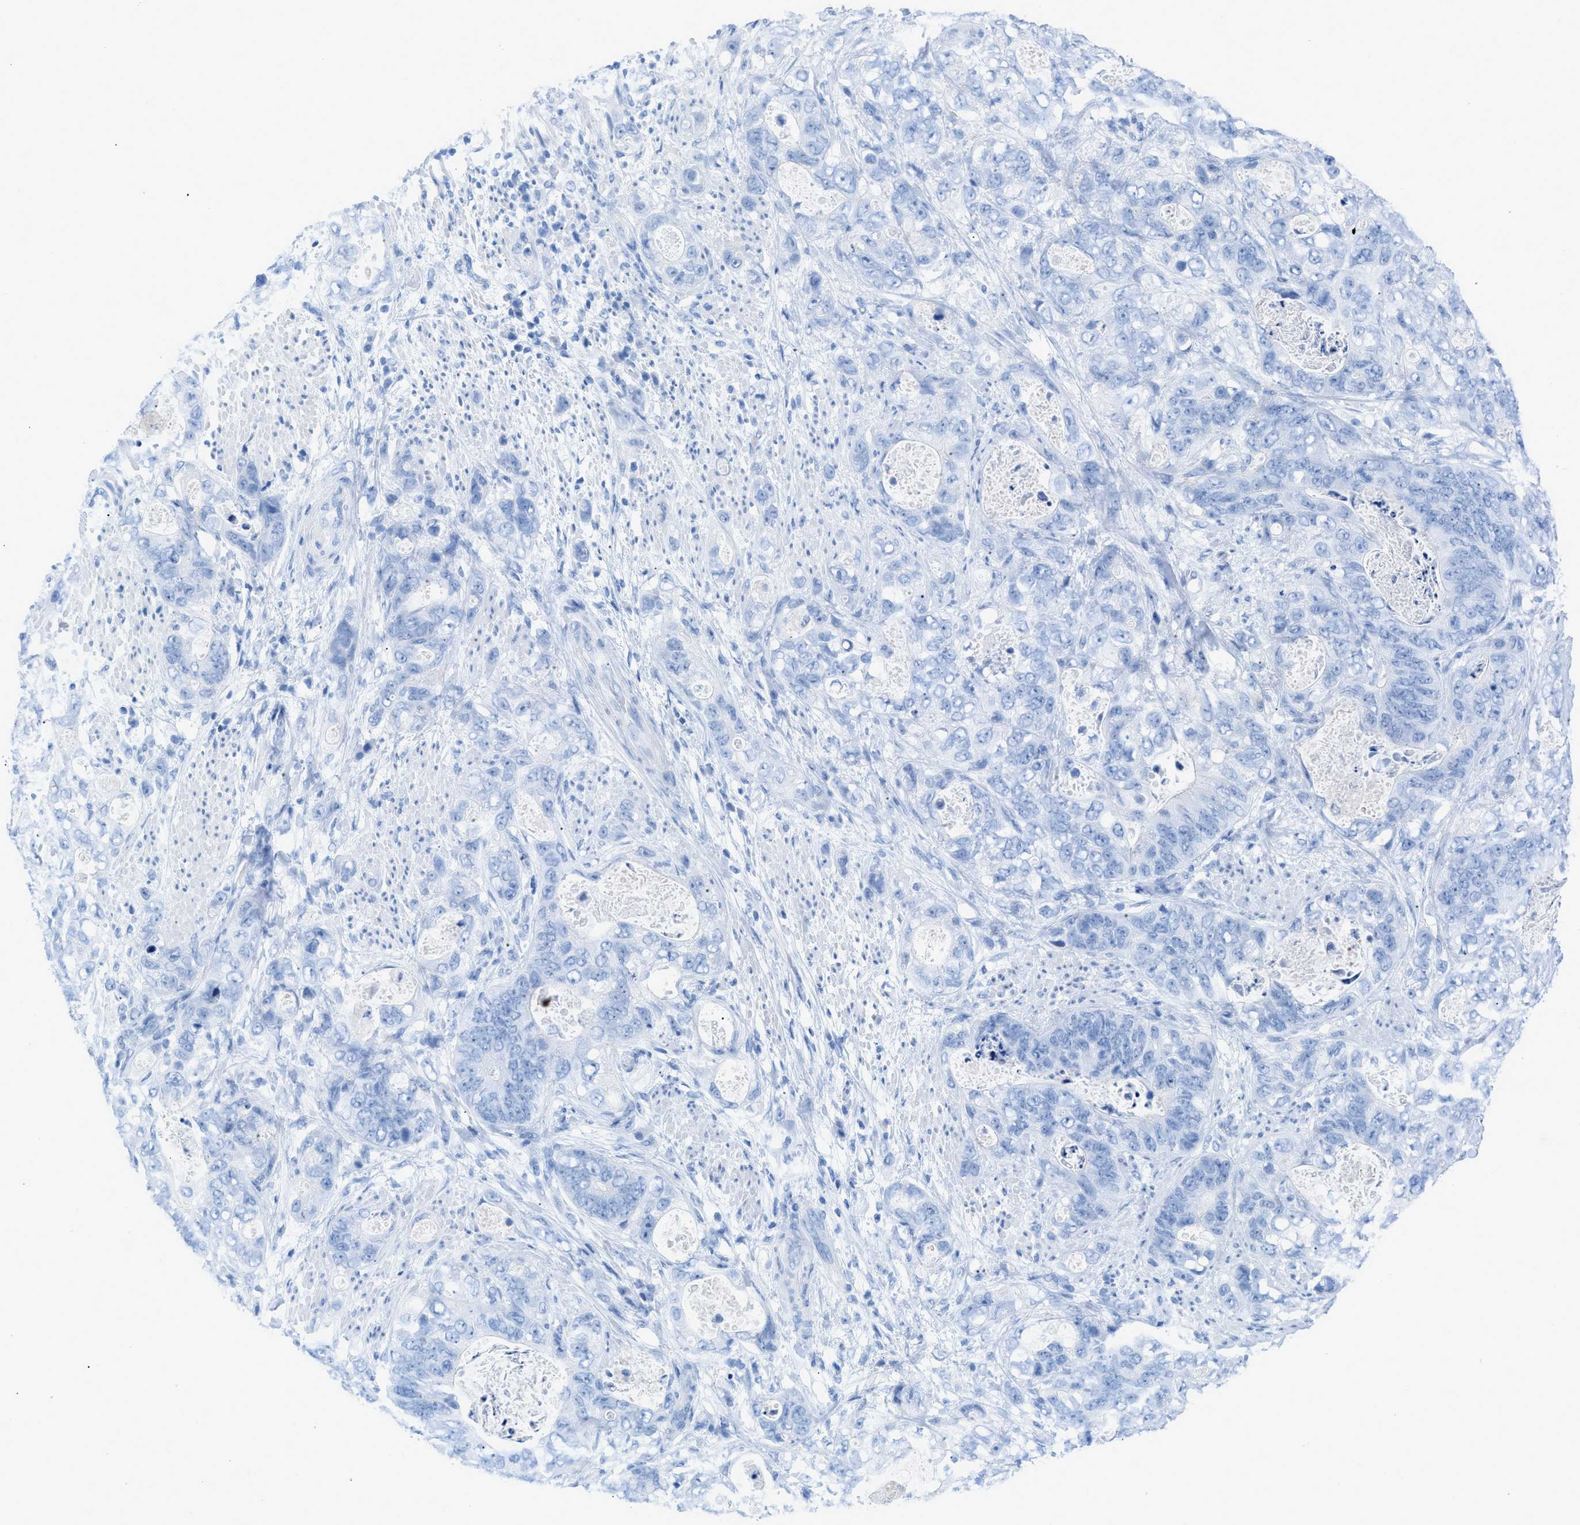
{"staining": {"intensity": "negative", "quantity": "none", "location": "none"}, "tissue": "stomach cancer", "cell_type": "Tumor cells", "image_type": "cancer", "snomed": [{"axis": "morphology", "description": "Adenocarcinoma, NOS"}, {"axis": "topography", "description": "Stomach"}], "caption": "This is an IHC histopathology image of stomach cancer (adenocarcinoma). There is no expression in tumor cells.", "gene": "TCL1A", "patient": {"sex": "female", "age": 89}}